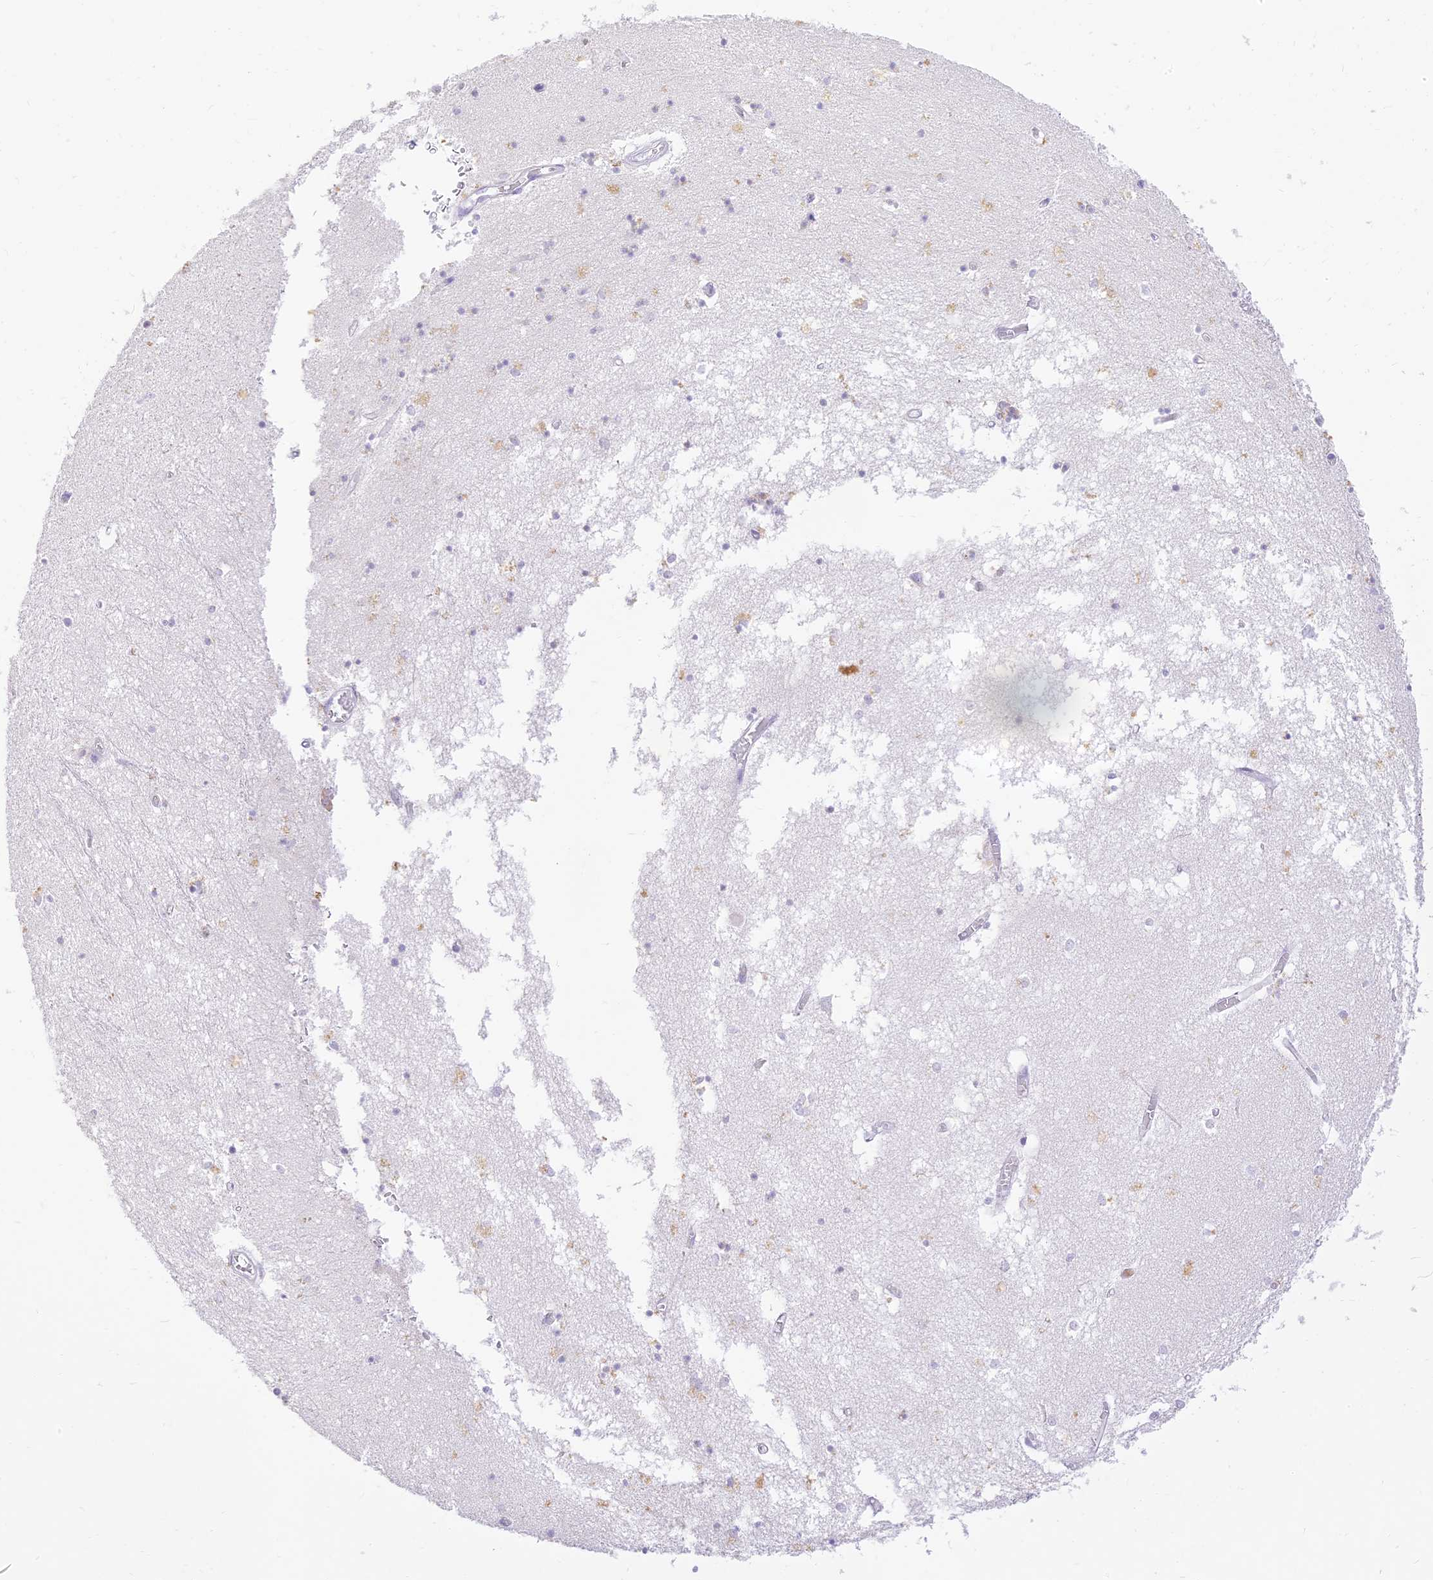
{"staining": {"intensity": "negative", "quantity": "none", "location": "none"}, "tissue": "hippocampus", "cell_type": "Glial cells", "image_type": "normal", "snomed": [{"axis": "morphology", "description": "Normal tissue, NOS"}, {"axis": "topography", "description": "Hippocampus"}], "caption": "An image of hippocampus stained for a protein demonstrates no brown staining in glial cells. (Stains: DAB IHC with hematoxylin counter stain, Microscopy: brightfield microscopy at high magnification).", "gene": "SEC13", "patient": {"sex": "male", "age": 70}}